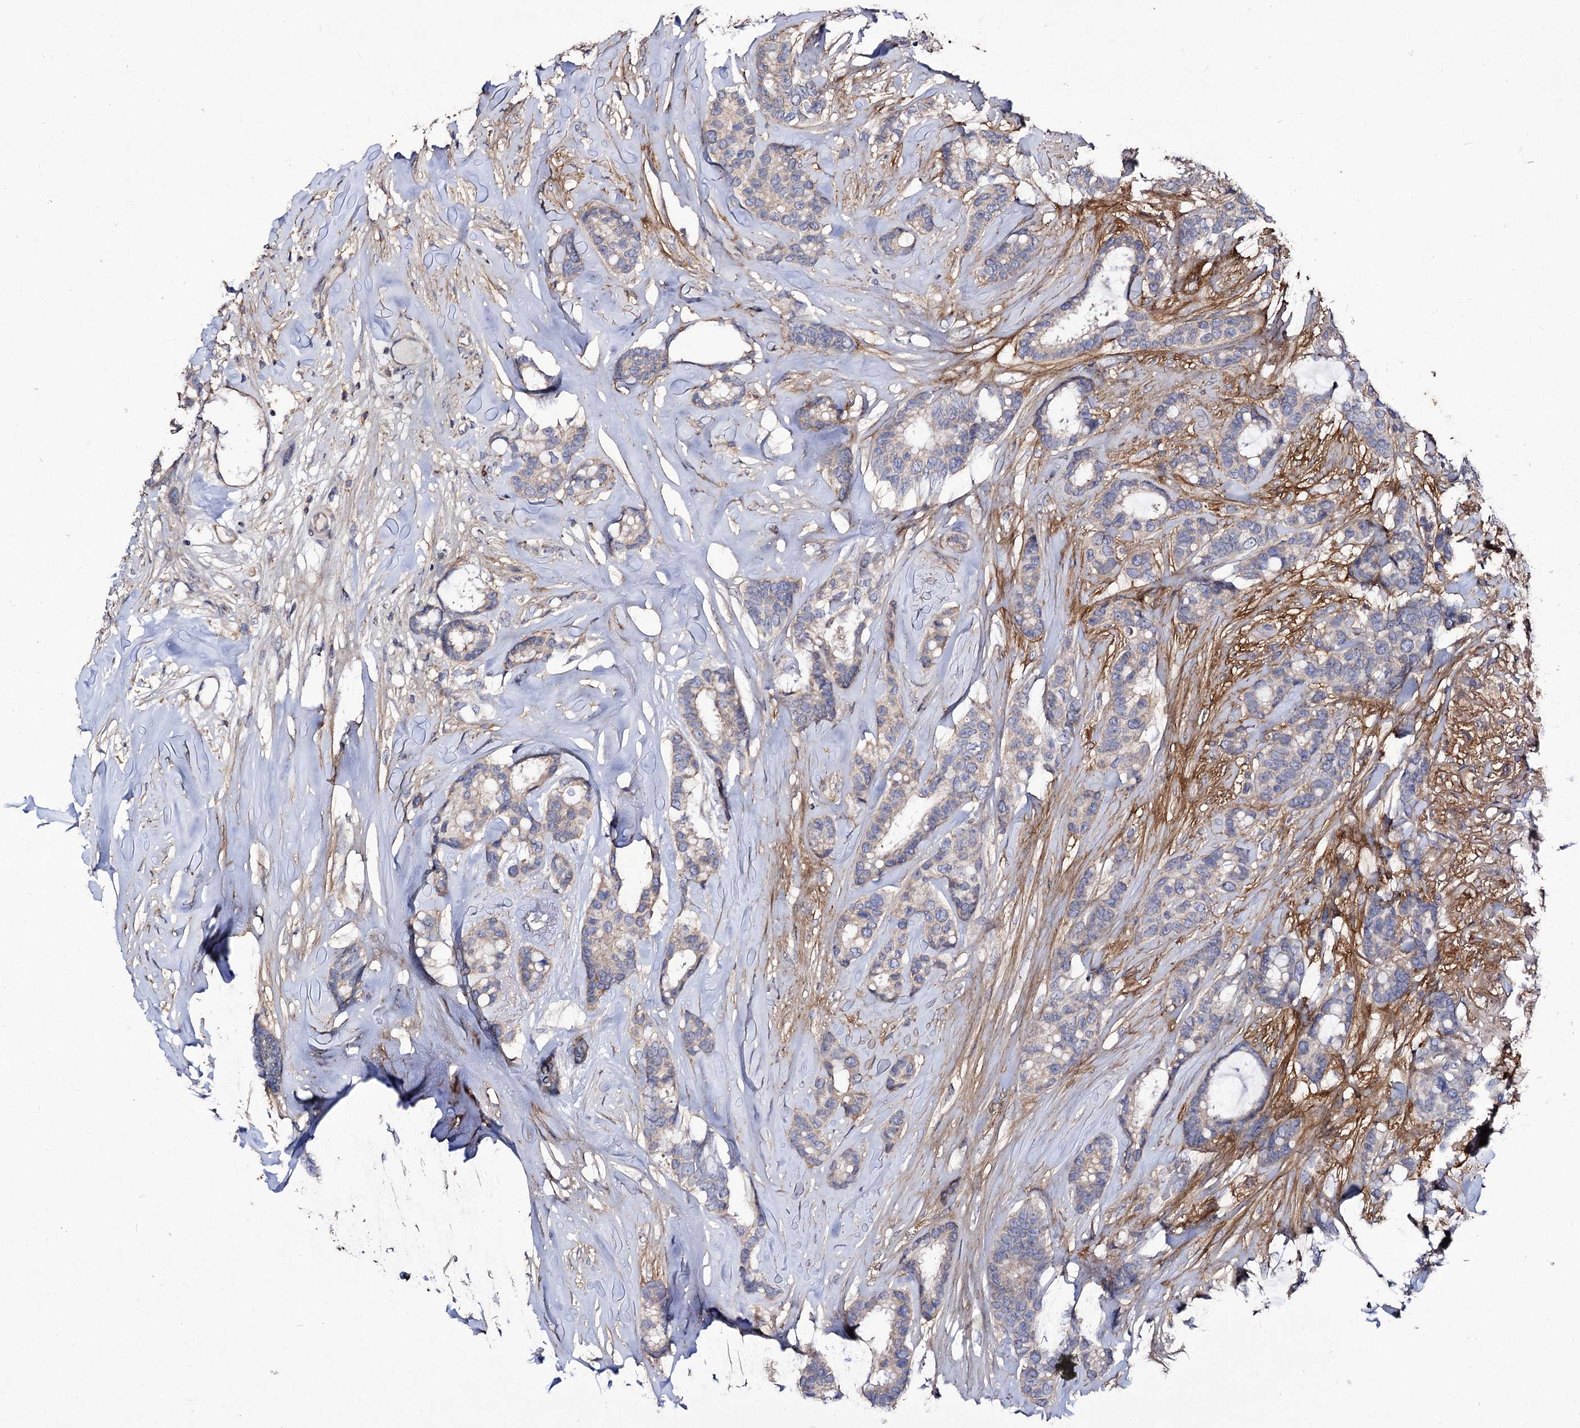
{"staining": {"intensity": "negative", "quantity": "none", "location": "none"}, "tissue": "breast cancer", "cell_type": "Tumor cells", "image_type": "cancer", "snomed": [{"axis": "morphology", "description": "Duct carcinoma"}, {"axis": "topography", "description": "Breast"}], "caption": "Immunohistochemistry (IHC) of human breast cancer reveals no expression in tumor cells.", "gene": "MYO1H", "patient": {"sex": "female", "age": 87}}